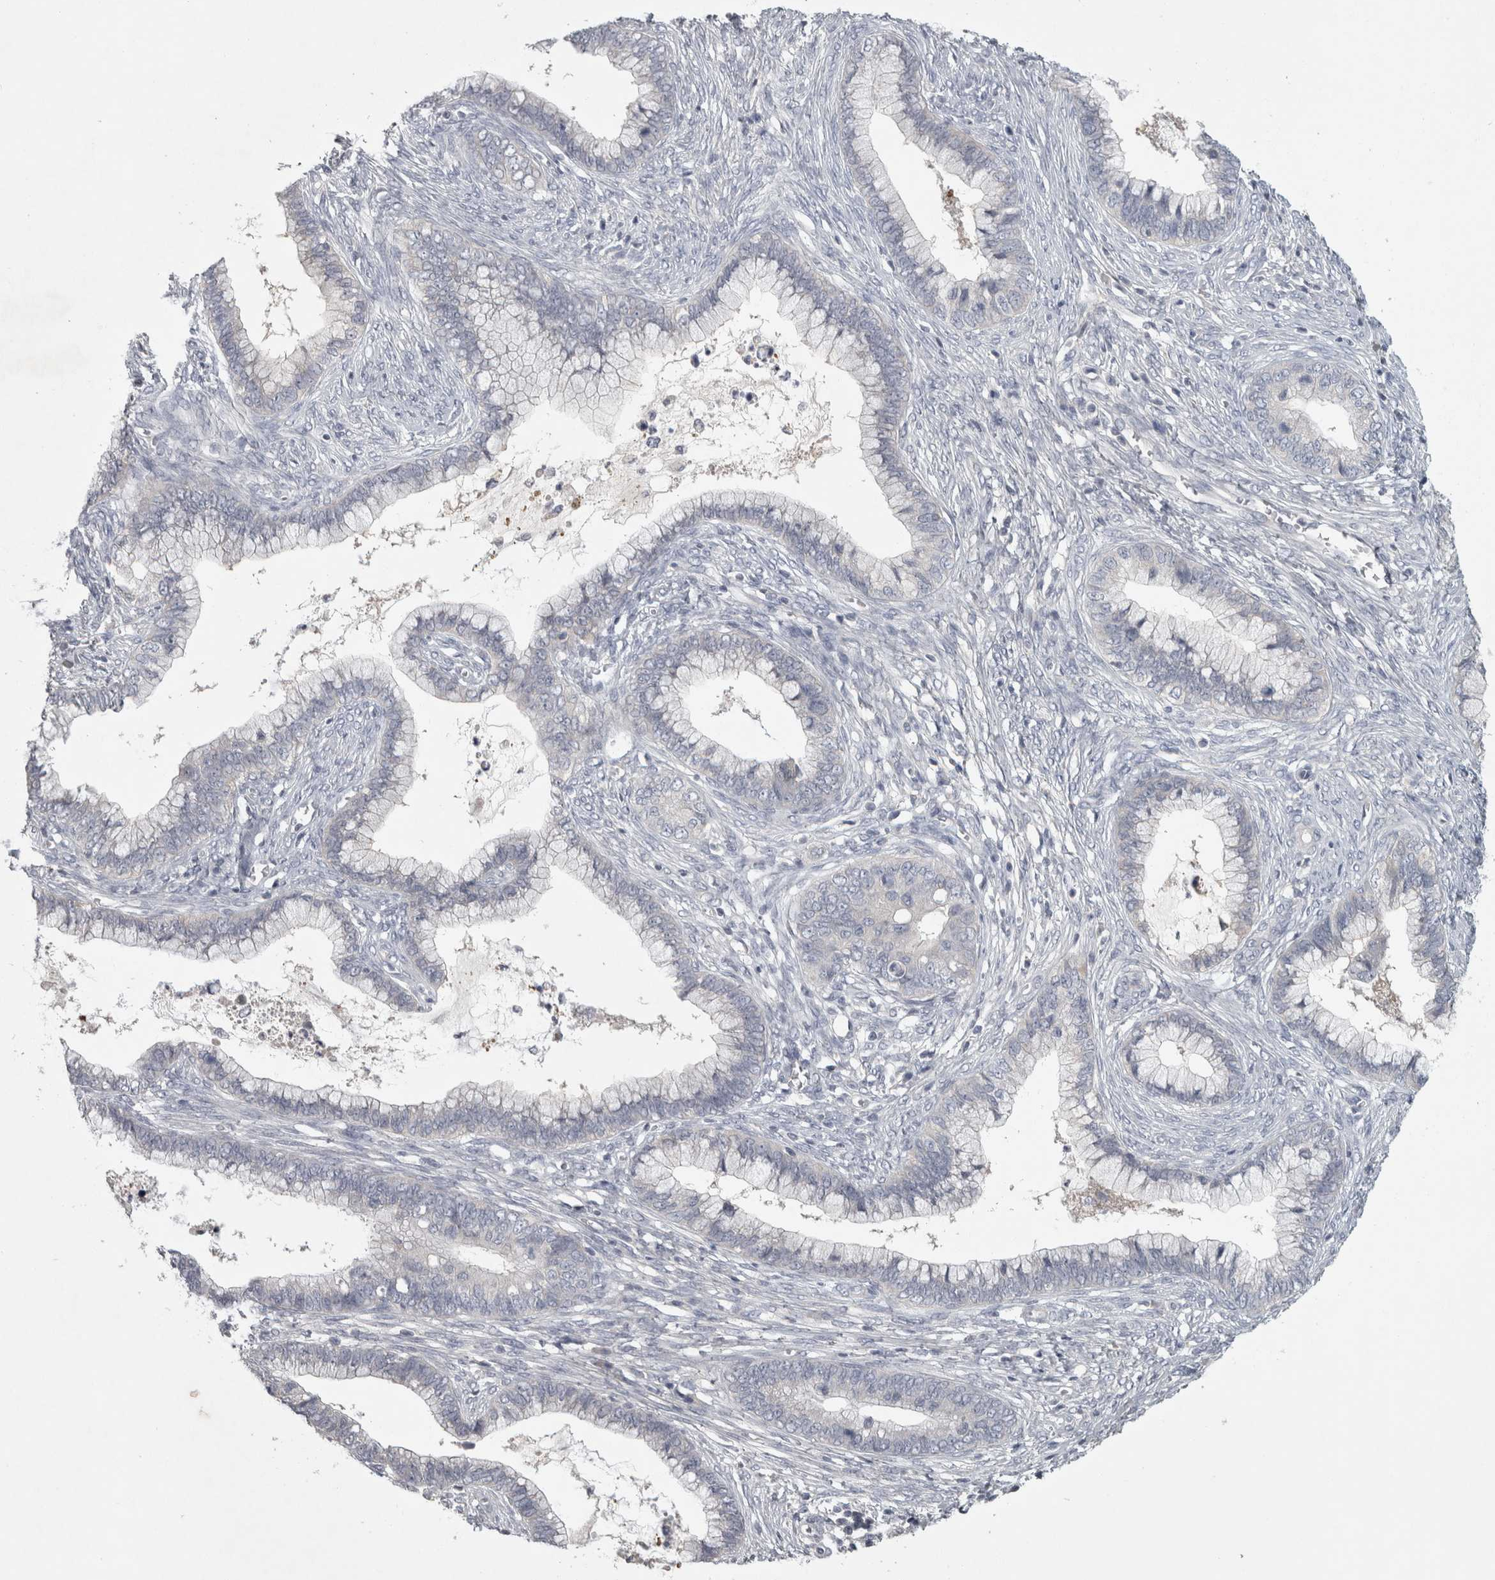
{"staining": {"intensity": "negative", "quantity": "none", "location": "none"}, "tissue": "cervical cancer", "cell_type": "Tumor cells", "image_type": "cancer", "snomed": [{"axis": "morphology", "description": "Adenocarcinoma, NOS"}, {"axis": "topography", "description": "Cervix"}], "caption": "Tumor cells show no significant protein staining in adenocarcinoma (cervical). (Stains: DAB immunohistochemistry with hematoxylin counter stain, Microscopy: brightfield microscopy at high magnification).", "gene": "ENPP7", "patient": {"sex": "female", "age": 44}}